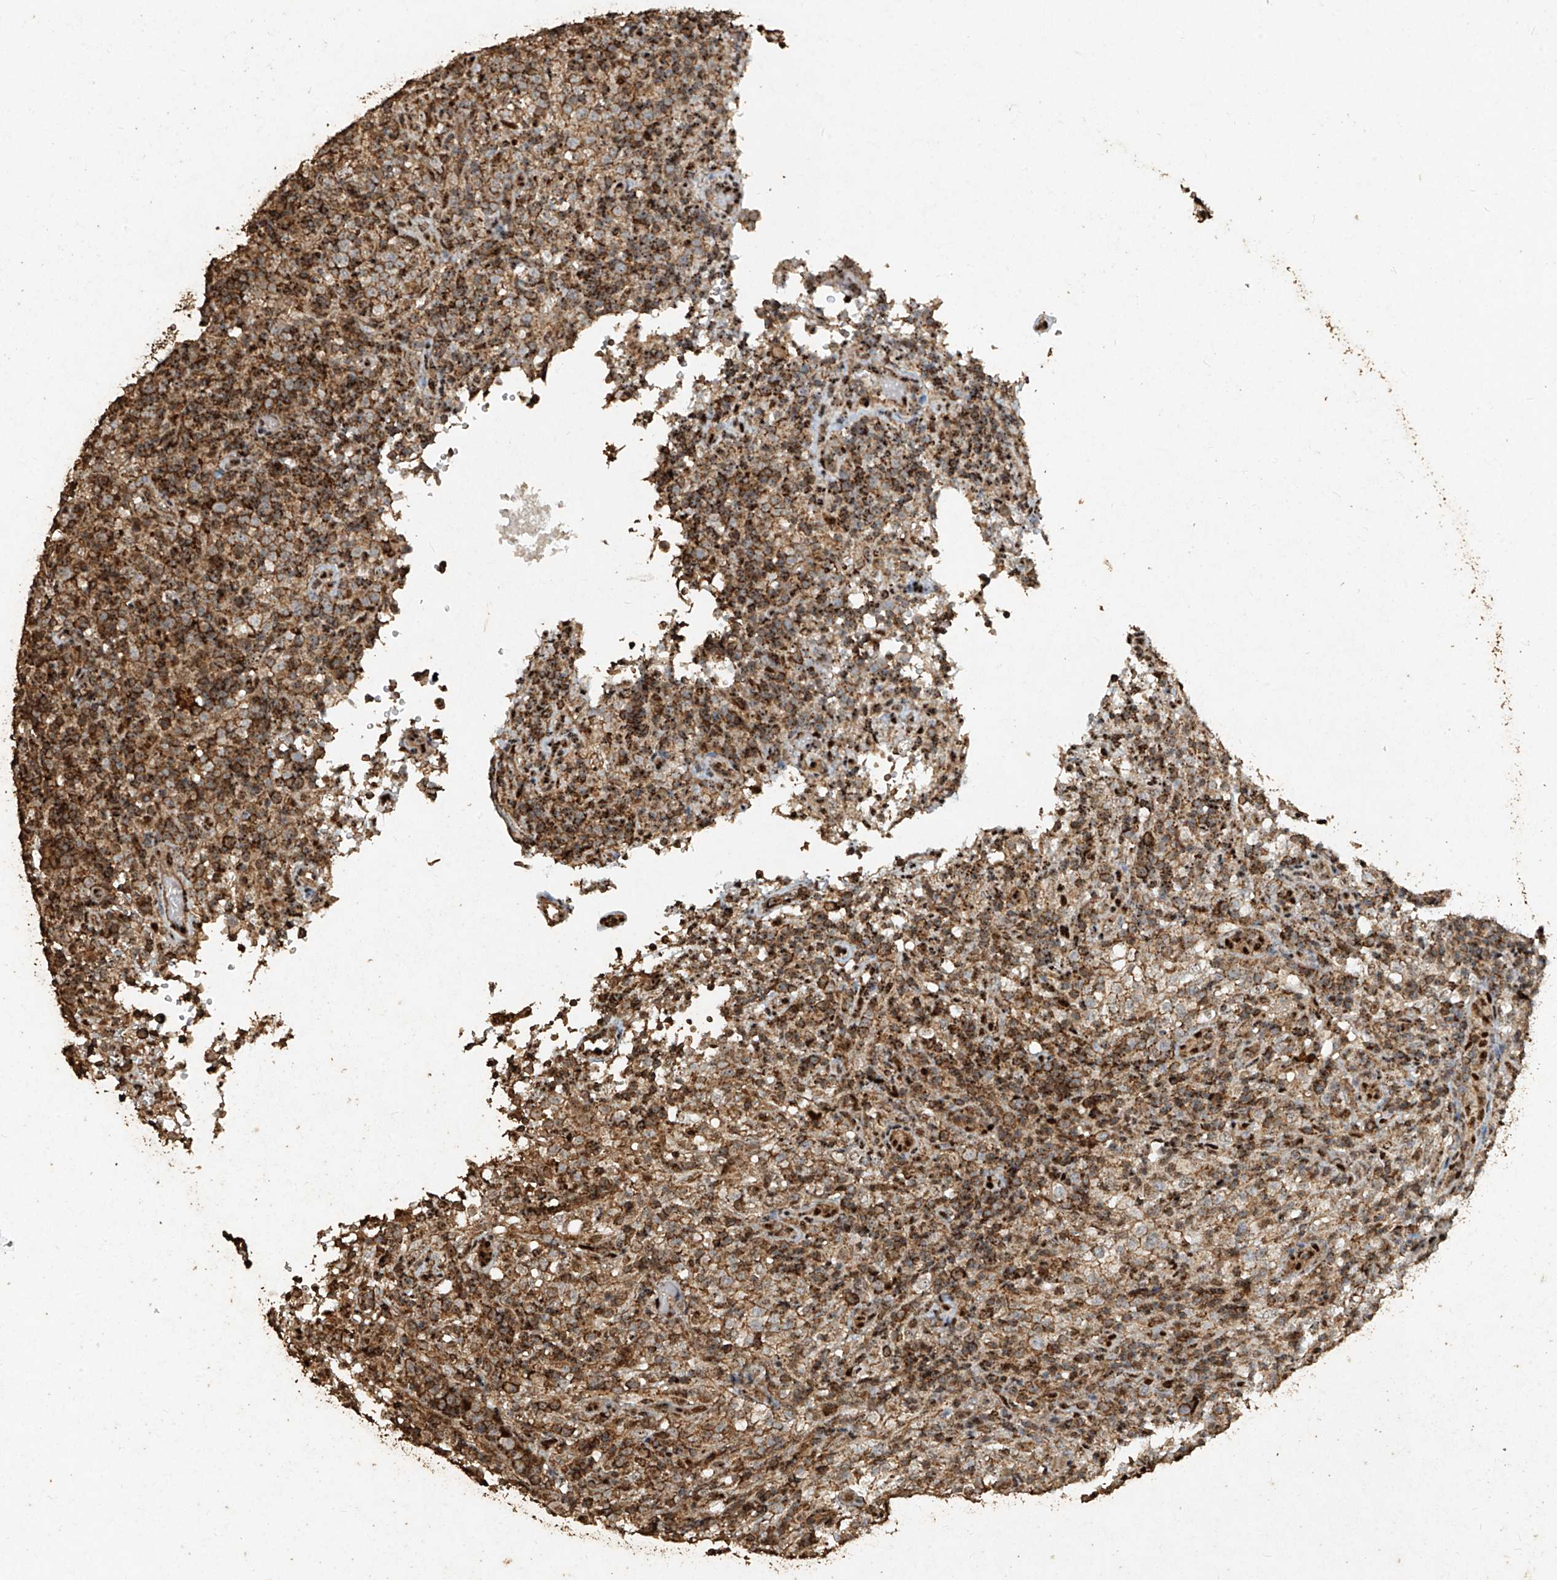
{"staining": {"intensity": "moderate", "quantity": "25%-75%", "location": "cytoplasmic/membranous,nuclear"}, "tissue": "lymphoma", "cell_type": "Tumor cells", "image_type": "cancer", "snomed": [{"axis": "morphology", "description": "Malignant lymphoma, non-Hodgkin's type, High grade"}, {"axis": "topography", "description": "Lymph node"}], "caption": "About 25%-75% of tumor cells in lymphoma display moderate cytoplasmic/membranous and nuclear protein expression as visualized by brown immunohistochemical staining.", "gene": "ERBB3", "patient": {"sex": "female", "age": 76}}